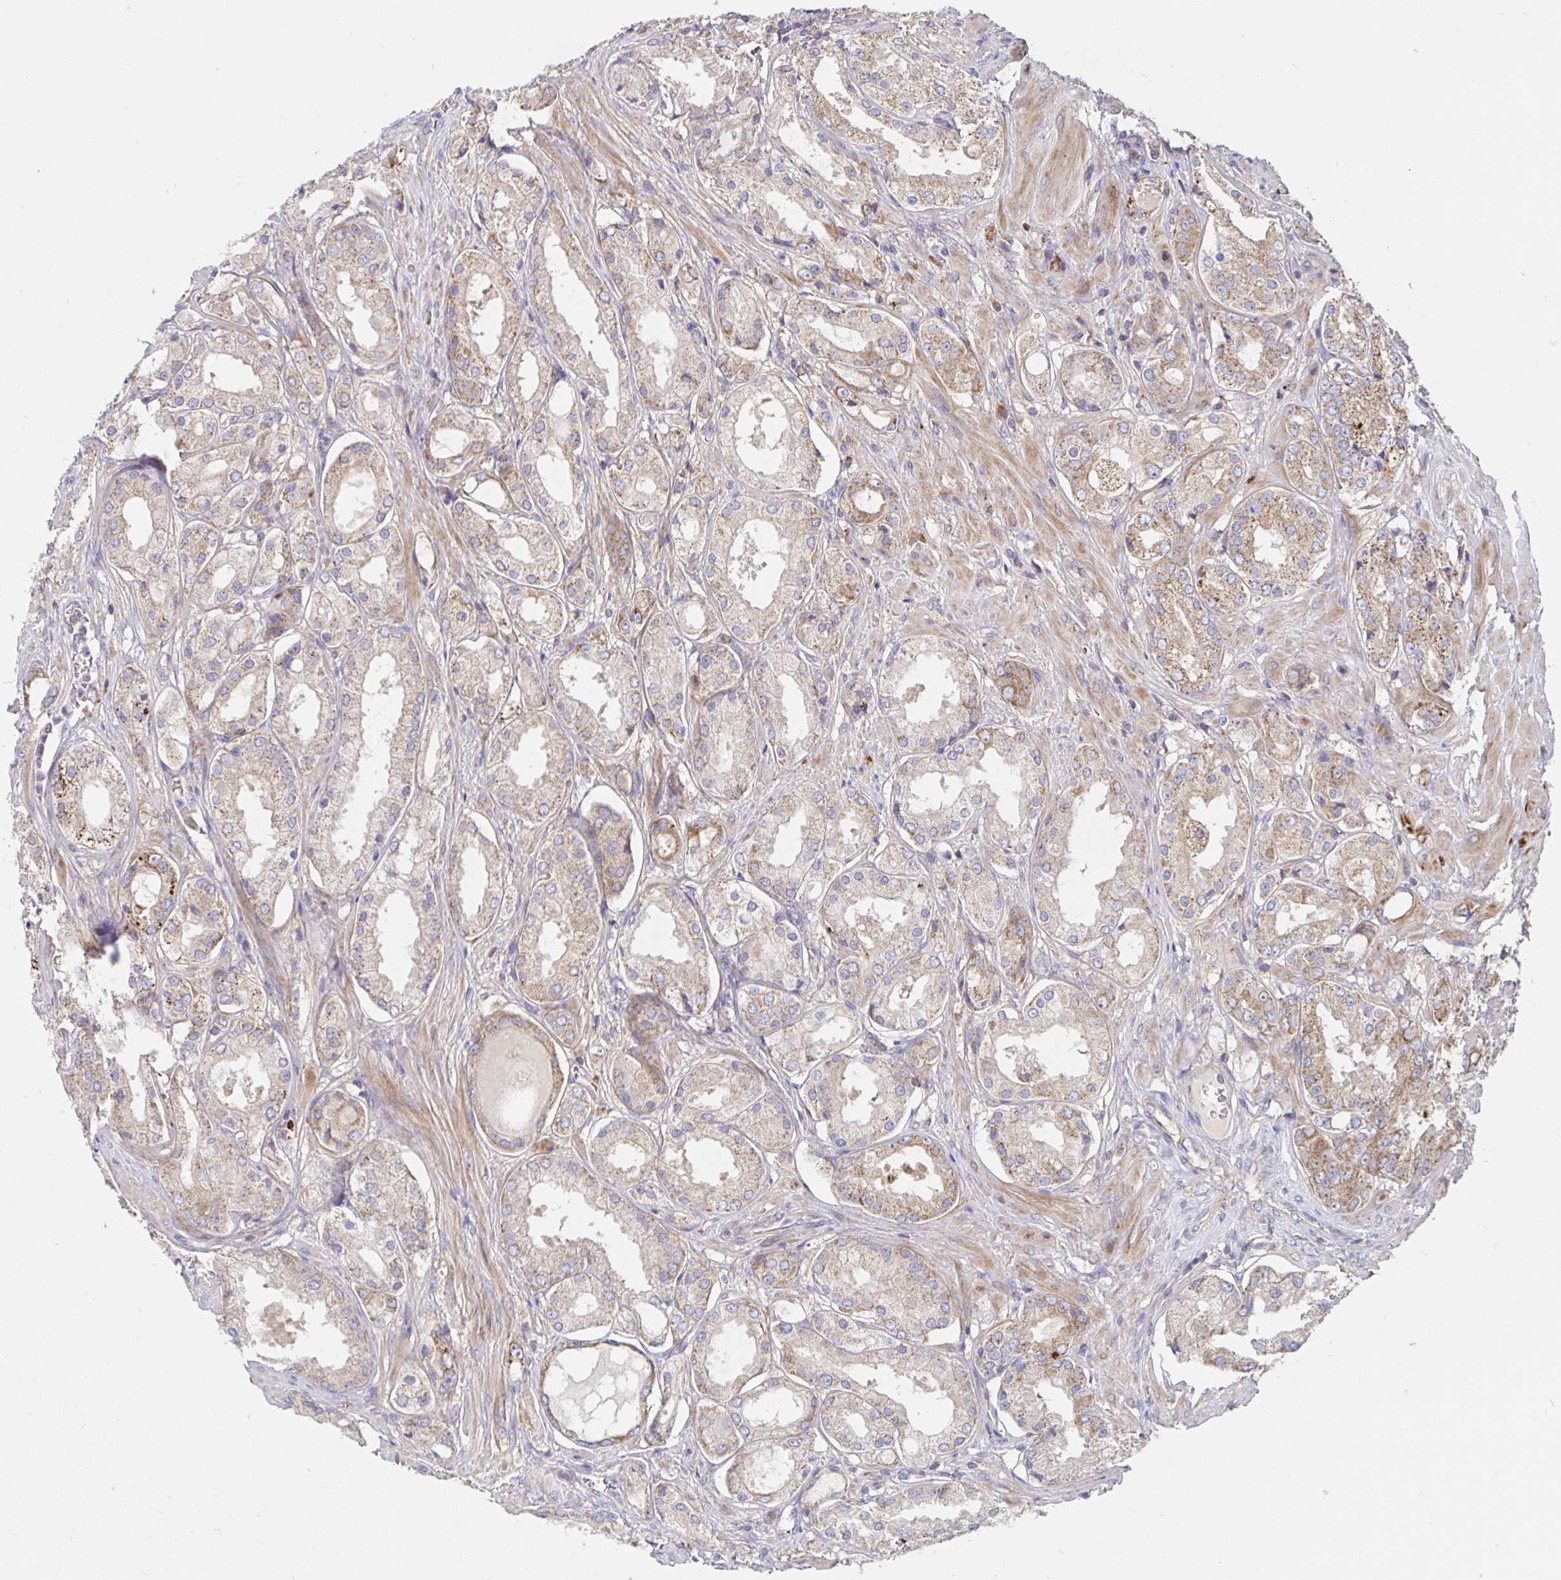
{"staining": {"intensity": "weak", "quantity": "25%-75%", "location": "cytoplasmic/membranous"}, "tissue": "prostate cancer", "cell_type": "Tumor cells", "image_type": "cancer", "snomed": [{"axis": "morphology", "description": "Adenocarcinoma, Low grade"}, {"axis": "topography", "description": "Prostate"}], "caption": "Low-grade adenocarcinoma (prostate) stained for a protein (brown) exhibits weak cytoplasmic/membranous positive staining in about 25%-75% of tumor cells.", "gene": "PRDX3", "patient": {"sex": "male", "age": 68}}